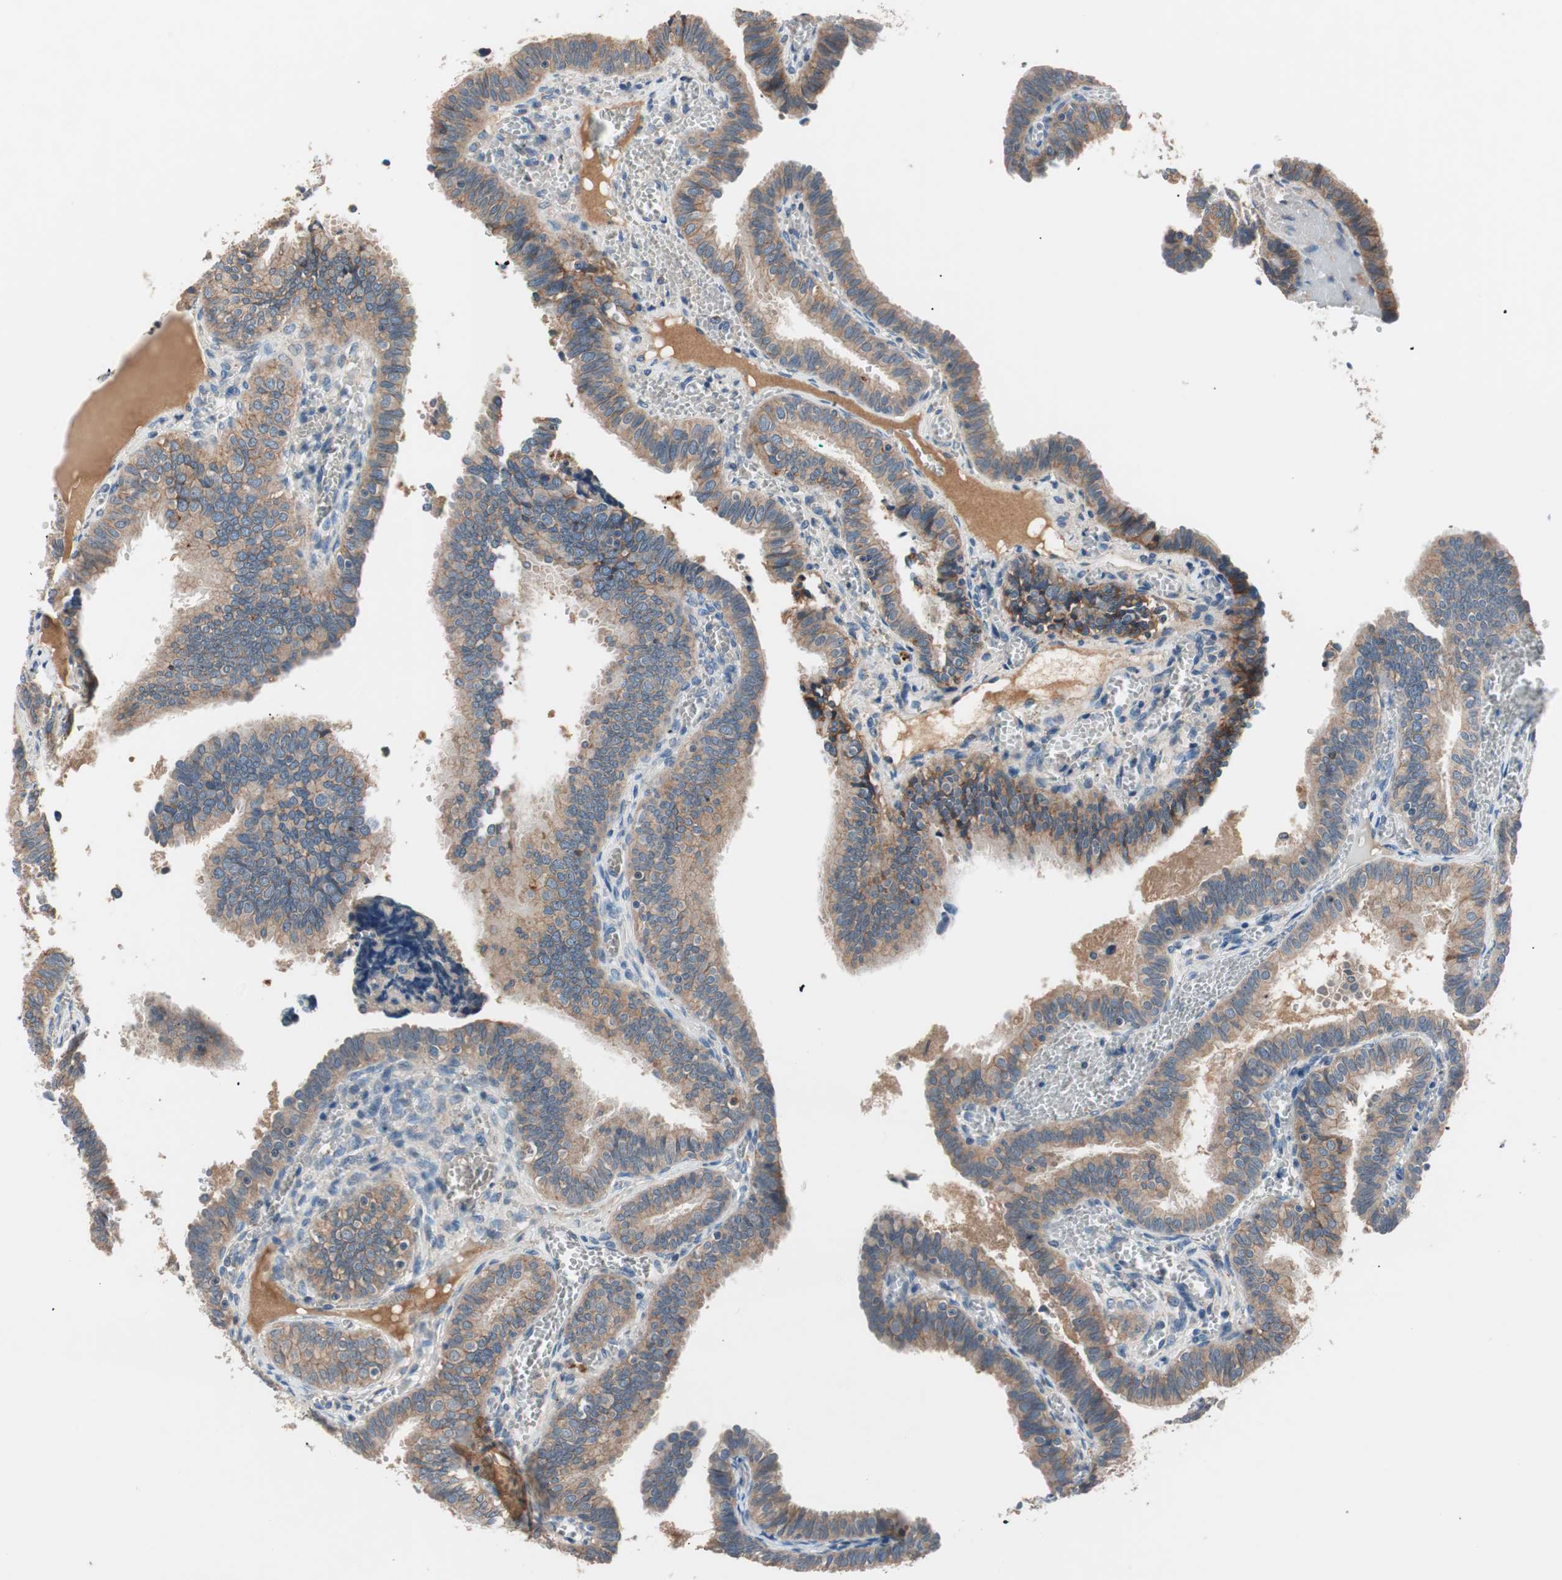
{"staining": {"intensity": "moderate", "quantity": ">75%", "location": "cytoplasmic/membranous"}, "tissue": "fallopian tube", "cell_type": "Glandular cells", "image_type": "normal", "snomed": [{"axis": "morphology", "description": "Normal tissue, NOS"}, {"axis": "topography", "description": "Fallopian tube"}], "caption": "IHC (DAB) staining of unremarkable fallopian tube demonstrates moderate cytoplasmic/membranous protein positivity in about >75% of glandular cells.", "gene": "HPN", "patient": {"sex": "female", "age": 46}}